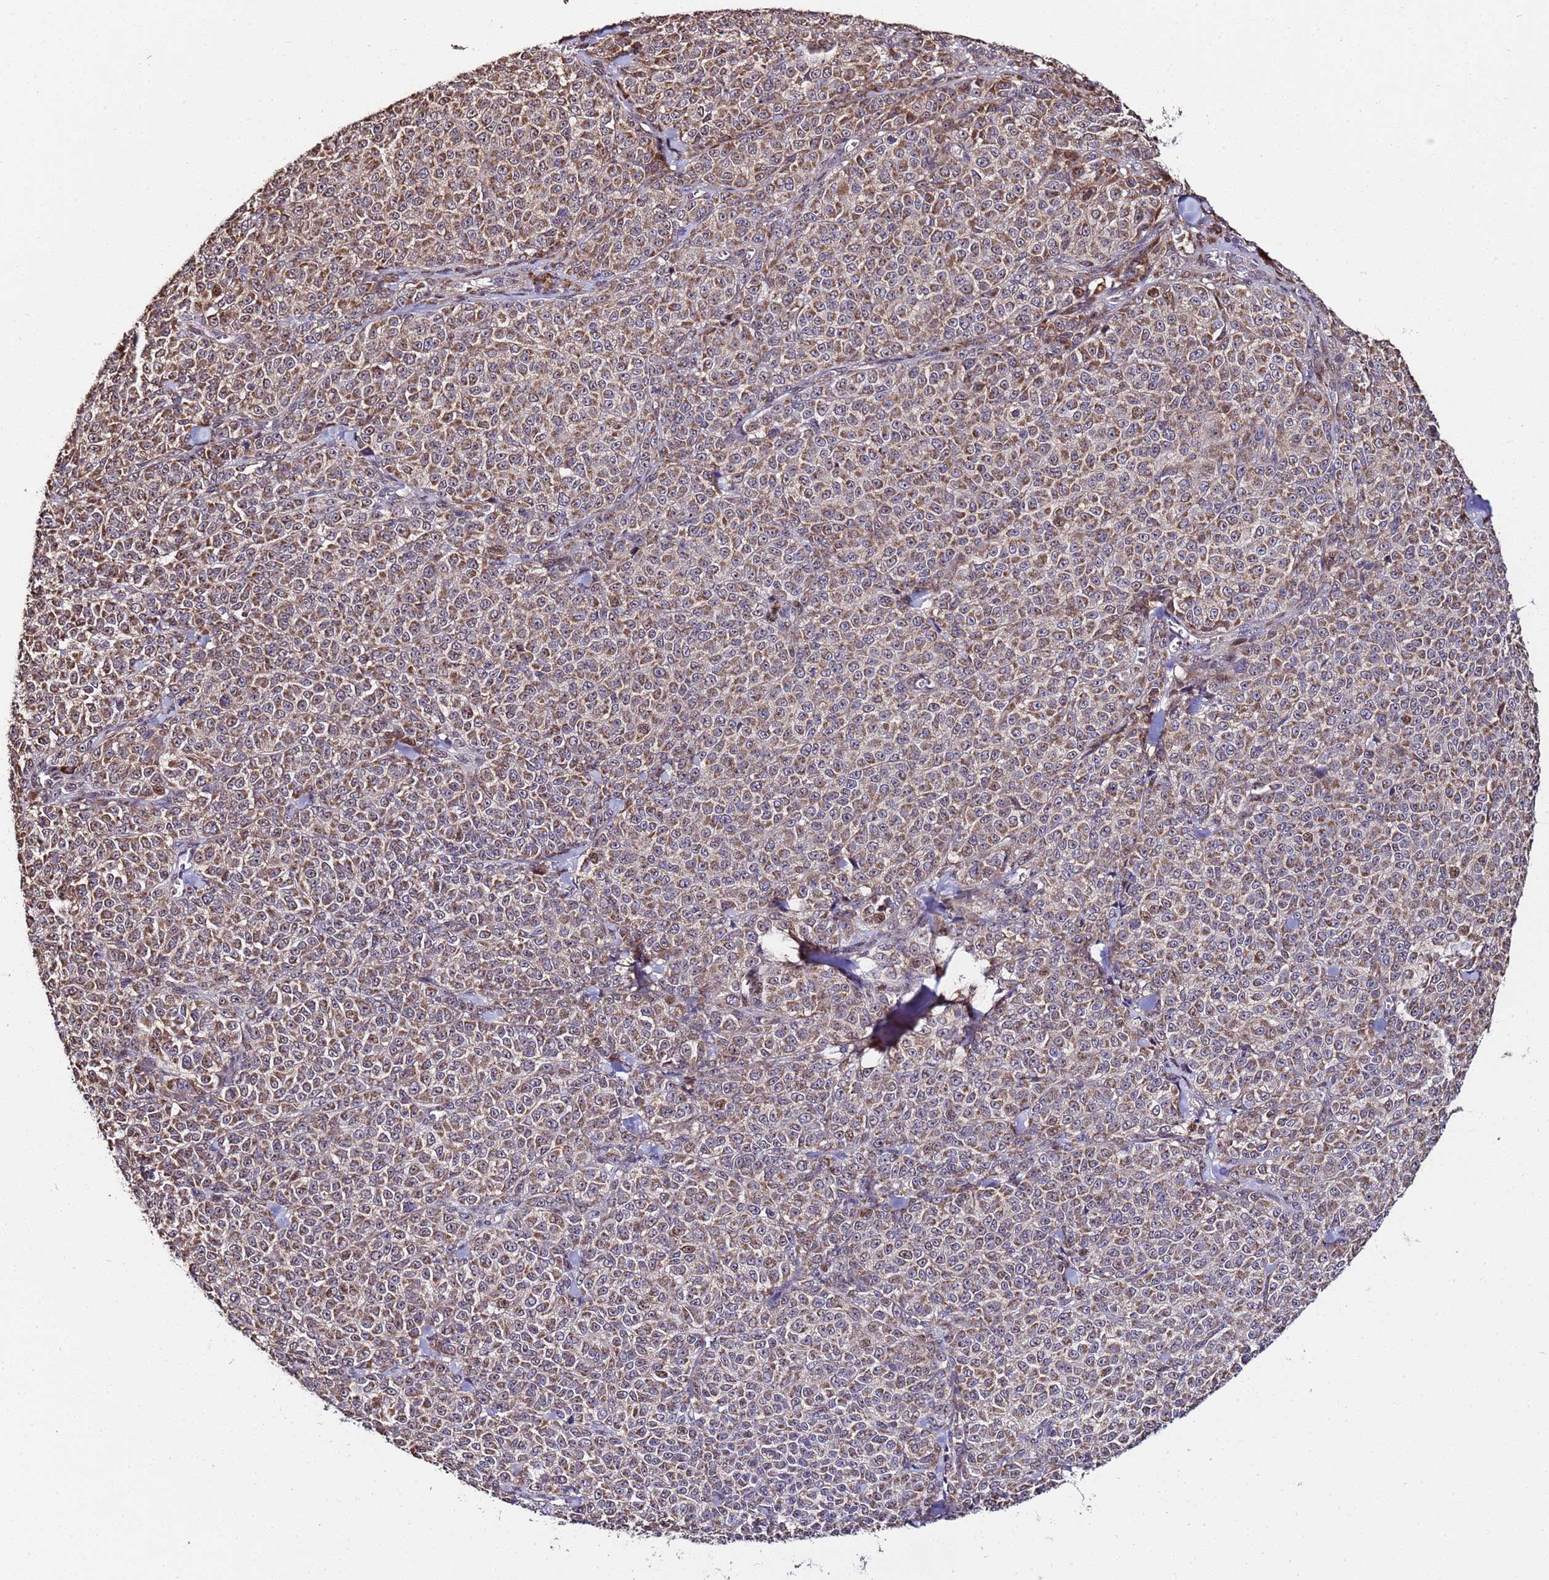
{"staining": {"intensity": "moderate", "quantity": ">75%", "location": "cytoplasmic/membranous,nuclear"}, "tissue": "melanoma", "cell_type": "Tumor cells", "image_type": "cancer", "snomed": [{"axis": "morphology", "description": "Normal tissue, NOS"}, {"axis": "morphology", "description": "Malignant melanoma, NOS"}, {"axis": "topography", "description": "Skin"}], "caption": "Moderate cytoplasmic/membranous and nuclear positivity for a protein is seen in approximately >75% of tumor cells of malignant melanoma using IHC.", "gene": "WNK4", "patient": {"sex": "female", "age": 34}}